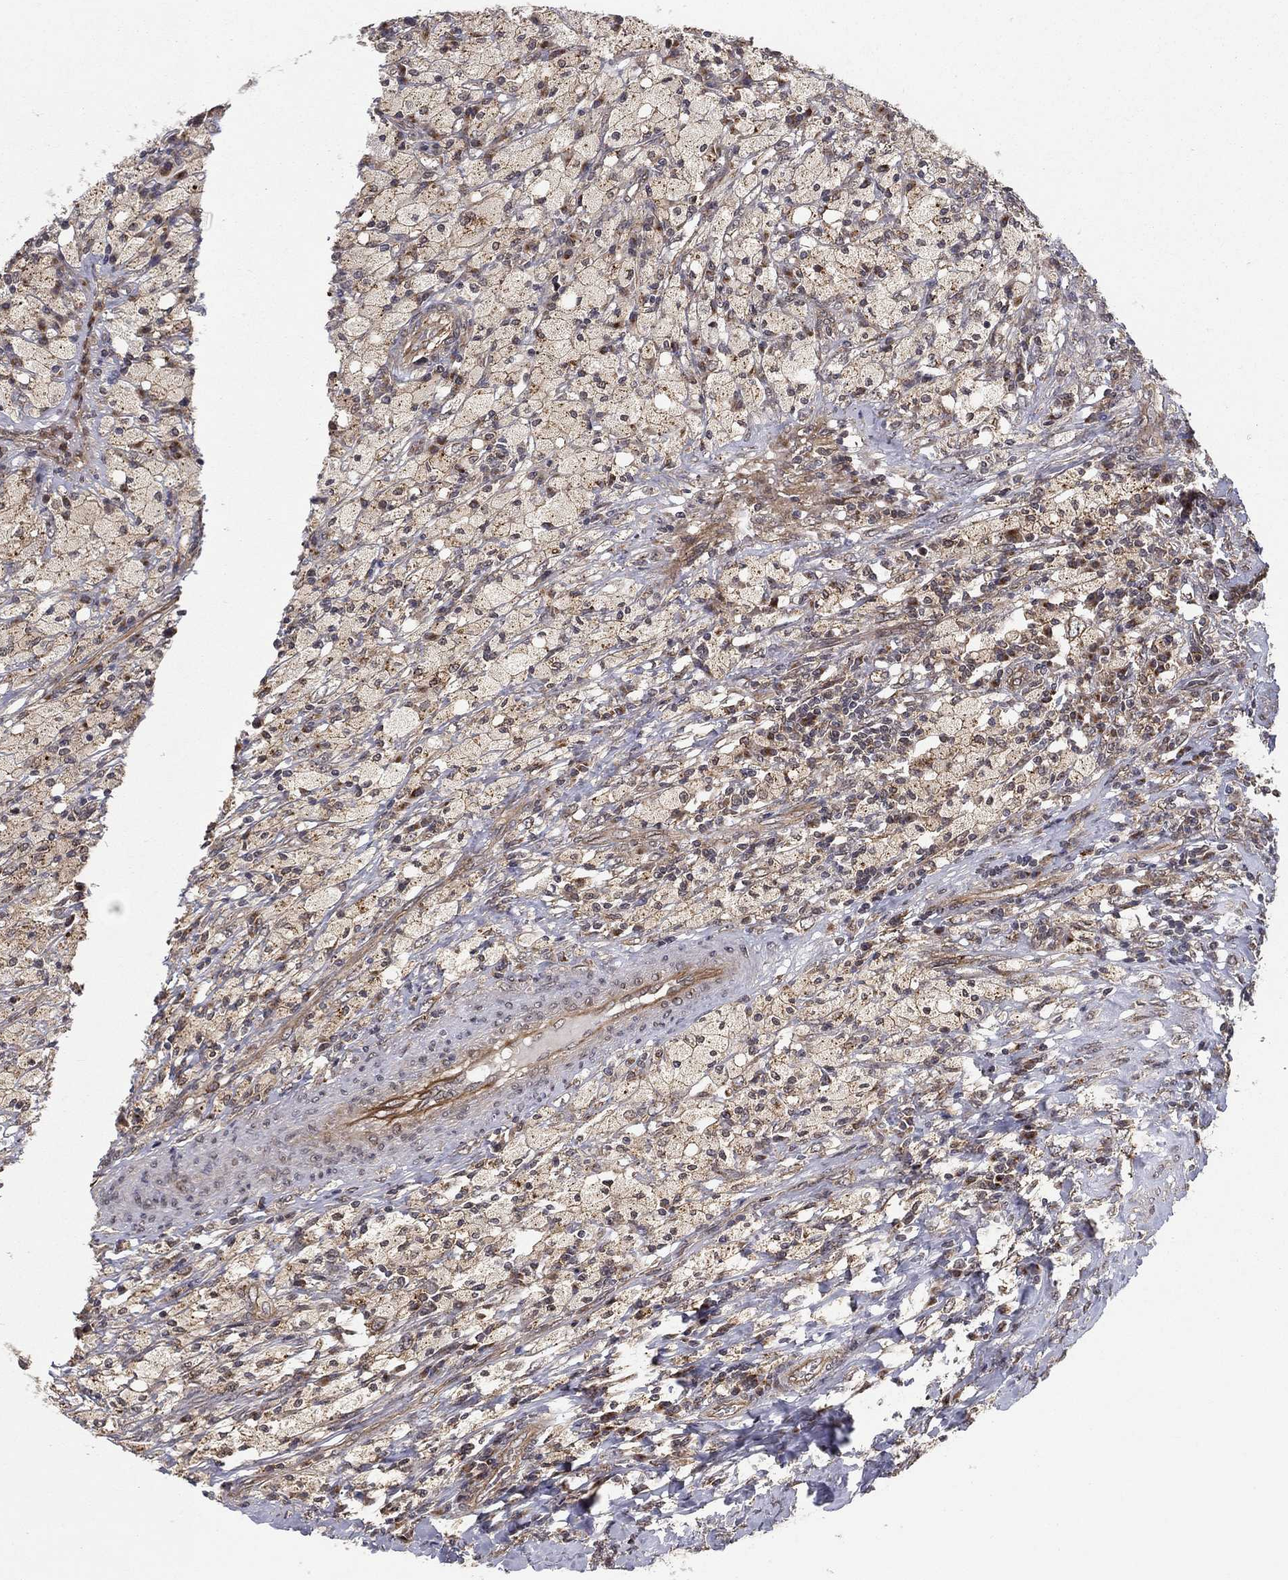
{"staining": {"intensity": "moderate", "quantity": ">75%", "location": "cytoplasmic/membranous"}, "tissue": "testis cancer", "cell_type": "Tumor cells", "image_type": "cancer", "snomed": [{"axis": "morphology", "description": "Necrosis, NOS"}, {"axis": "morphology", "description": "Carcinoma, Embryonal, NOS"}, {"axis": "topography", "description": "Testis"}], "caption": "DAB immunohistochemical staining of human testis cancer (embryonal carcinoma) reveals moderate cytoplasmic/membranous protein positivity in about >75% of tumor cells.", "gene": "UACA", "patient": {"sex": "male", "age": 19}}